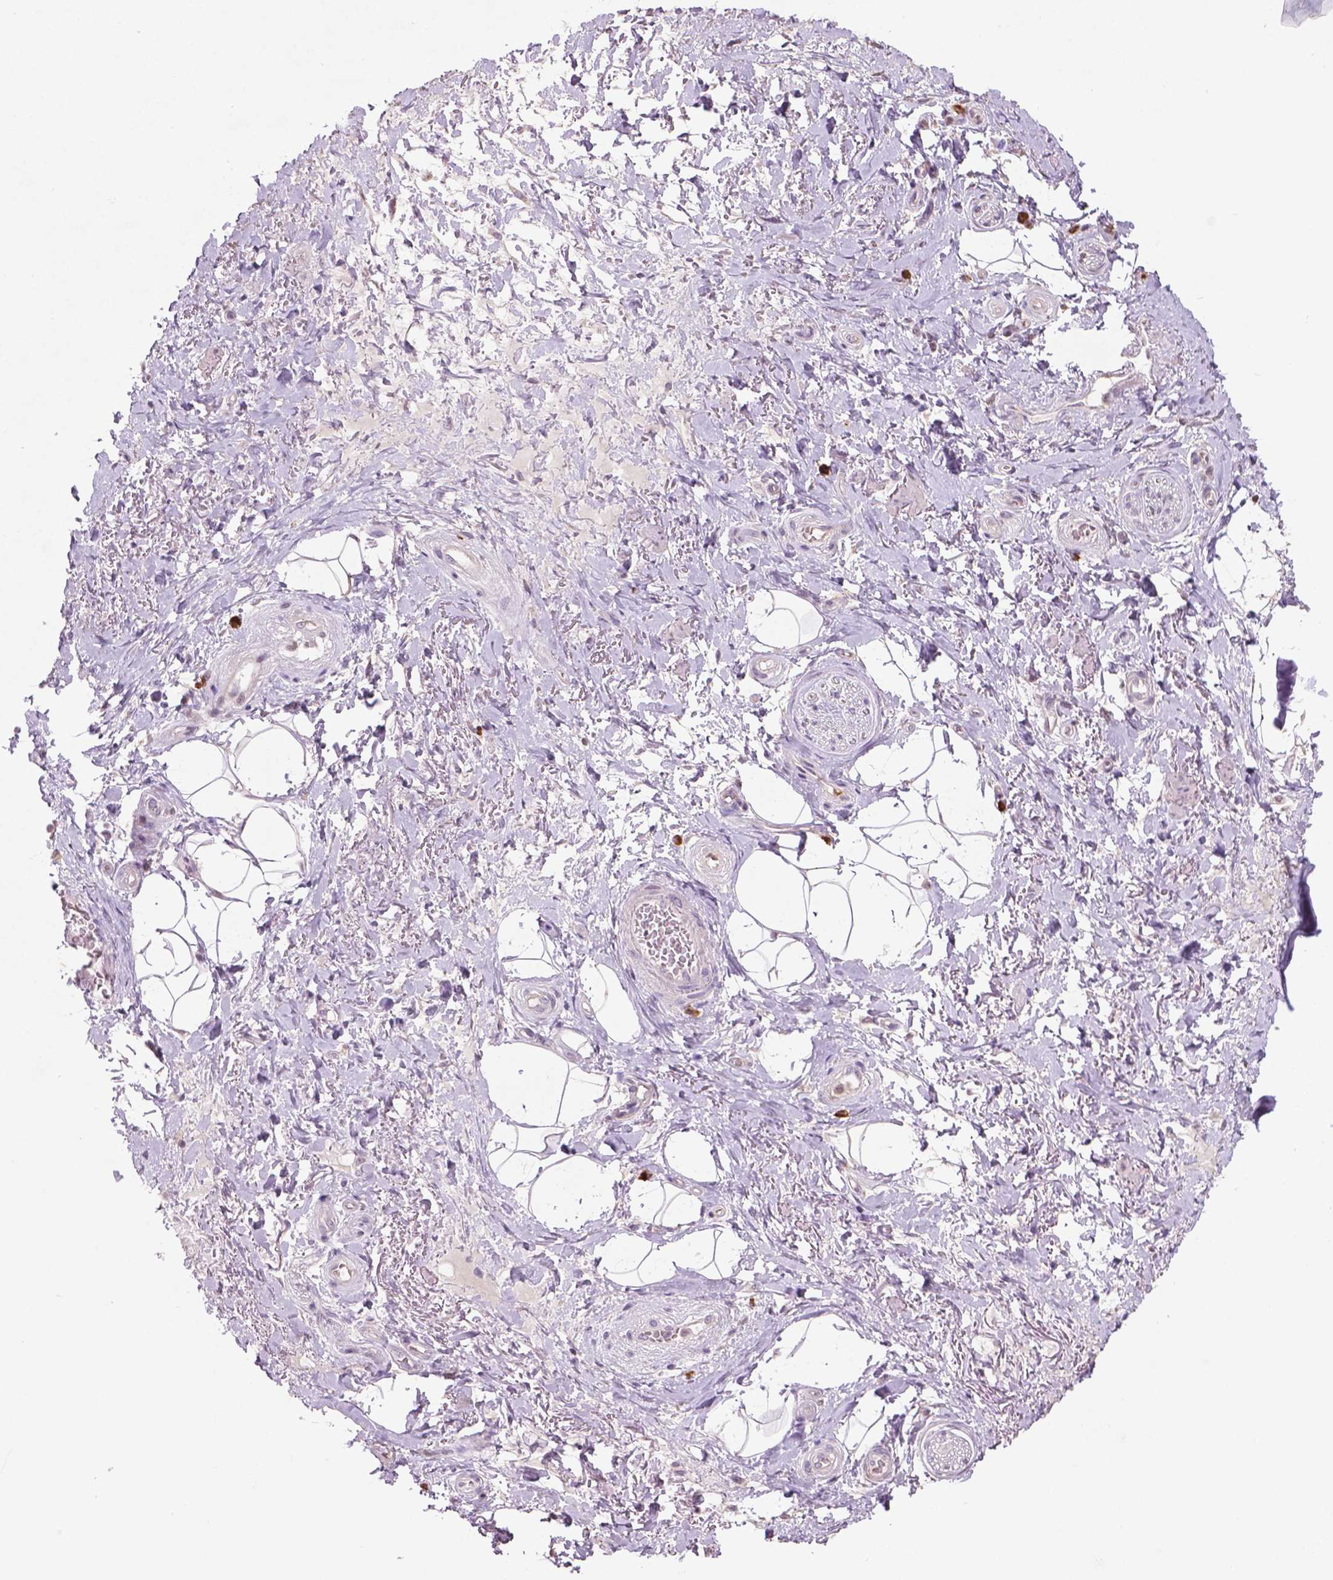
{"staining": {"intensity": "negative", "quantity": "none", "location": "none"}, "tissue": "adipose tissue", "cell_type": "Adipocytes", "image_type": "normal", "snomed": [{"axis": "morphology", "description": "Normal tissue, NOS"}, {"axis": "topography", "description": "Anal"}, {"axis": "topography", "description": "Peripheral nerve tissue"}], "caption": "Adipose tissue was stained to show a protein in brown. There is no significant staining in adipocytes. The staining was performed using DAB (3,3'-diaminobenzidine) to visualize the protein expression in brown, while the nuclei were stained in blue with hematoxylin (Magnification: 20x).", "gene": "NTNG2", "patient": {"sex": "male", "age": 53}}